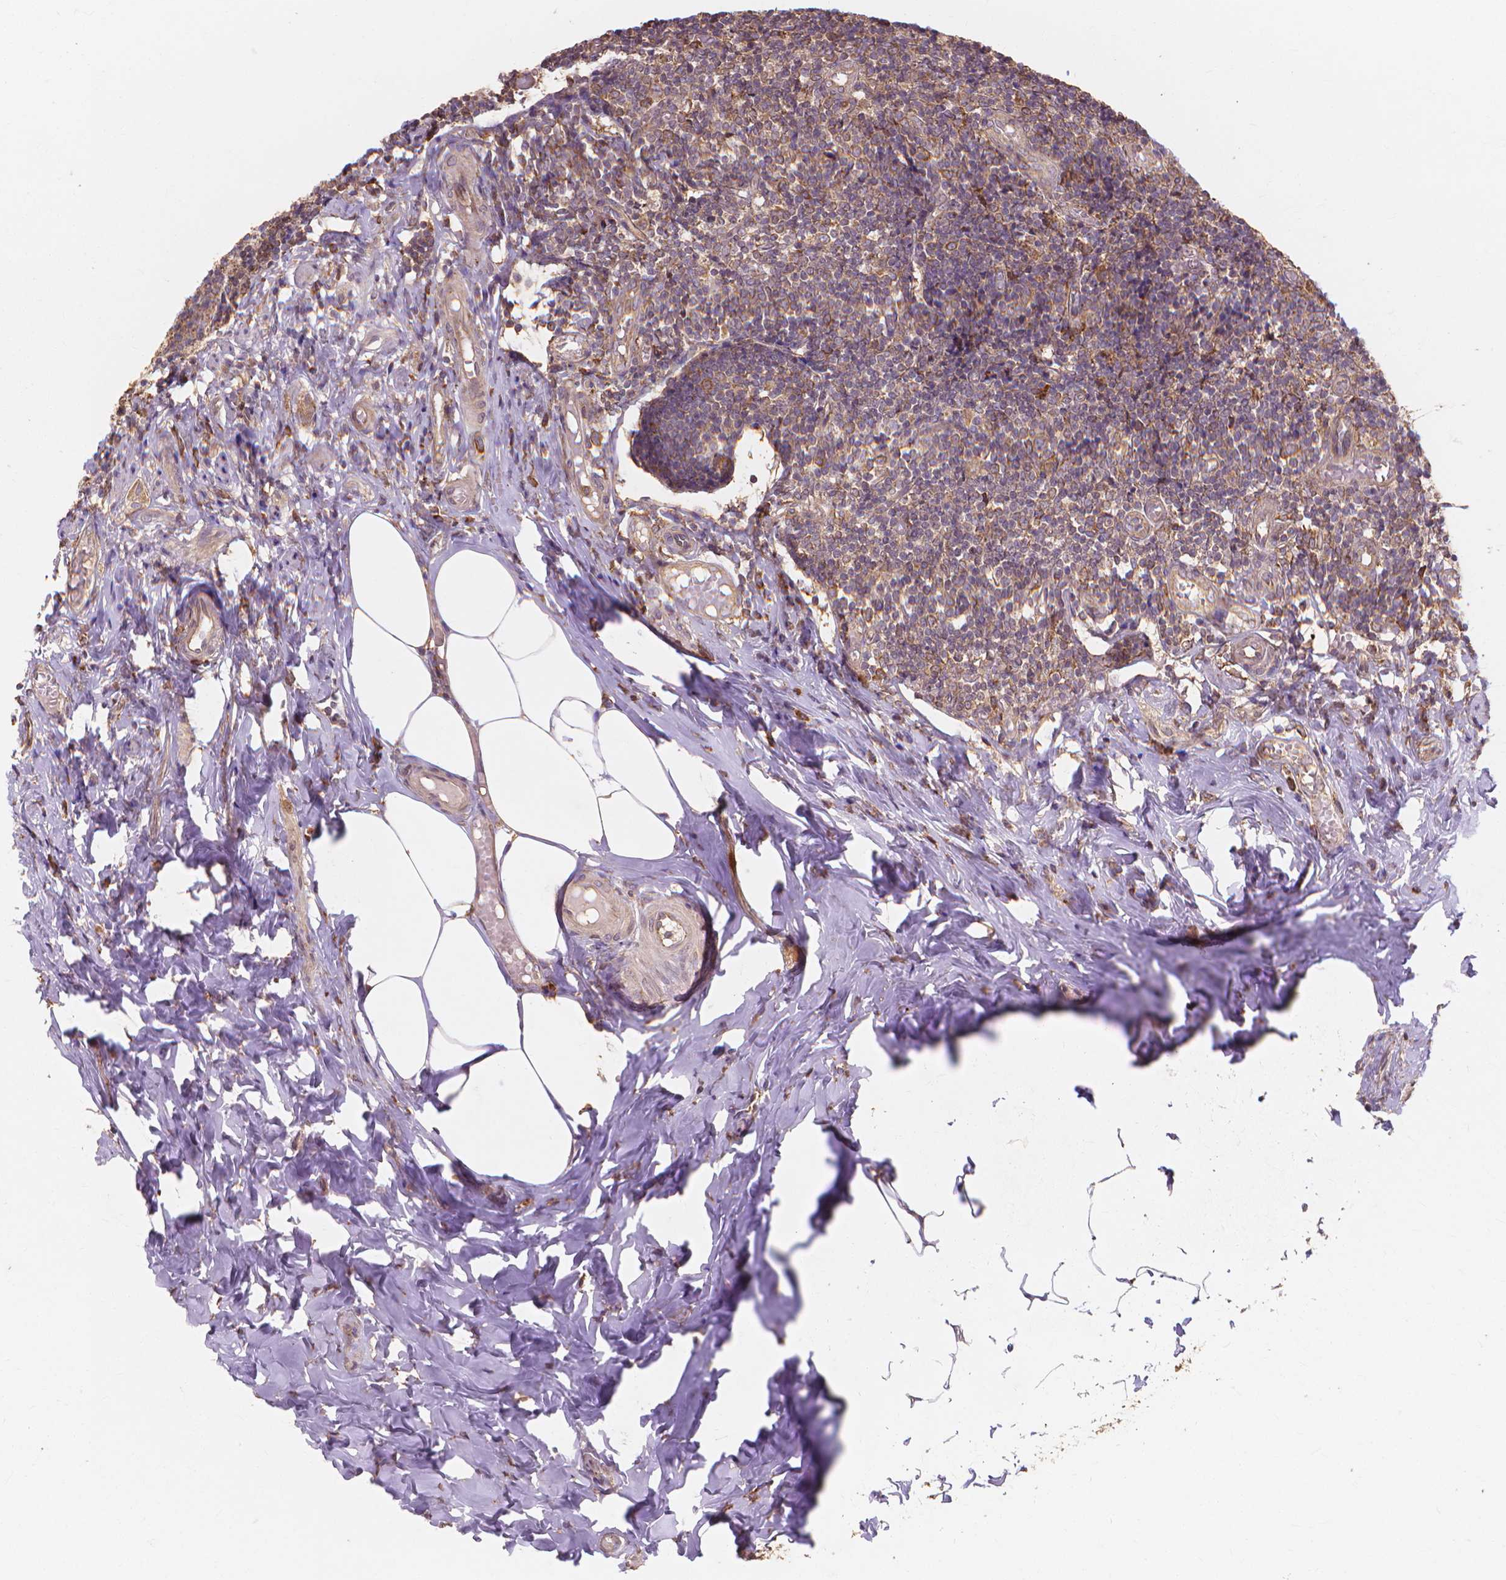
{"staining": {"intensity": "moderate", "quantity": ">75%", "location": "cytoplasmic/membranous"}, "tissue": "appendix", "cell_type": "Glandular cells", "image_type": "normal", "snomed": [{"axis": "morphology", "description": "Normal tissue, NOS"}, {"axis": "topography", "description": "Appendix"}], "caption": "Moderate cytoplasmic/membranous staining is identified in approximately >75% of glandular cells in unremarkable appendix.", "gene": "TAB2", "patient": {"sex": "female", "age": 32}}